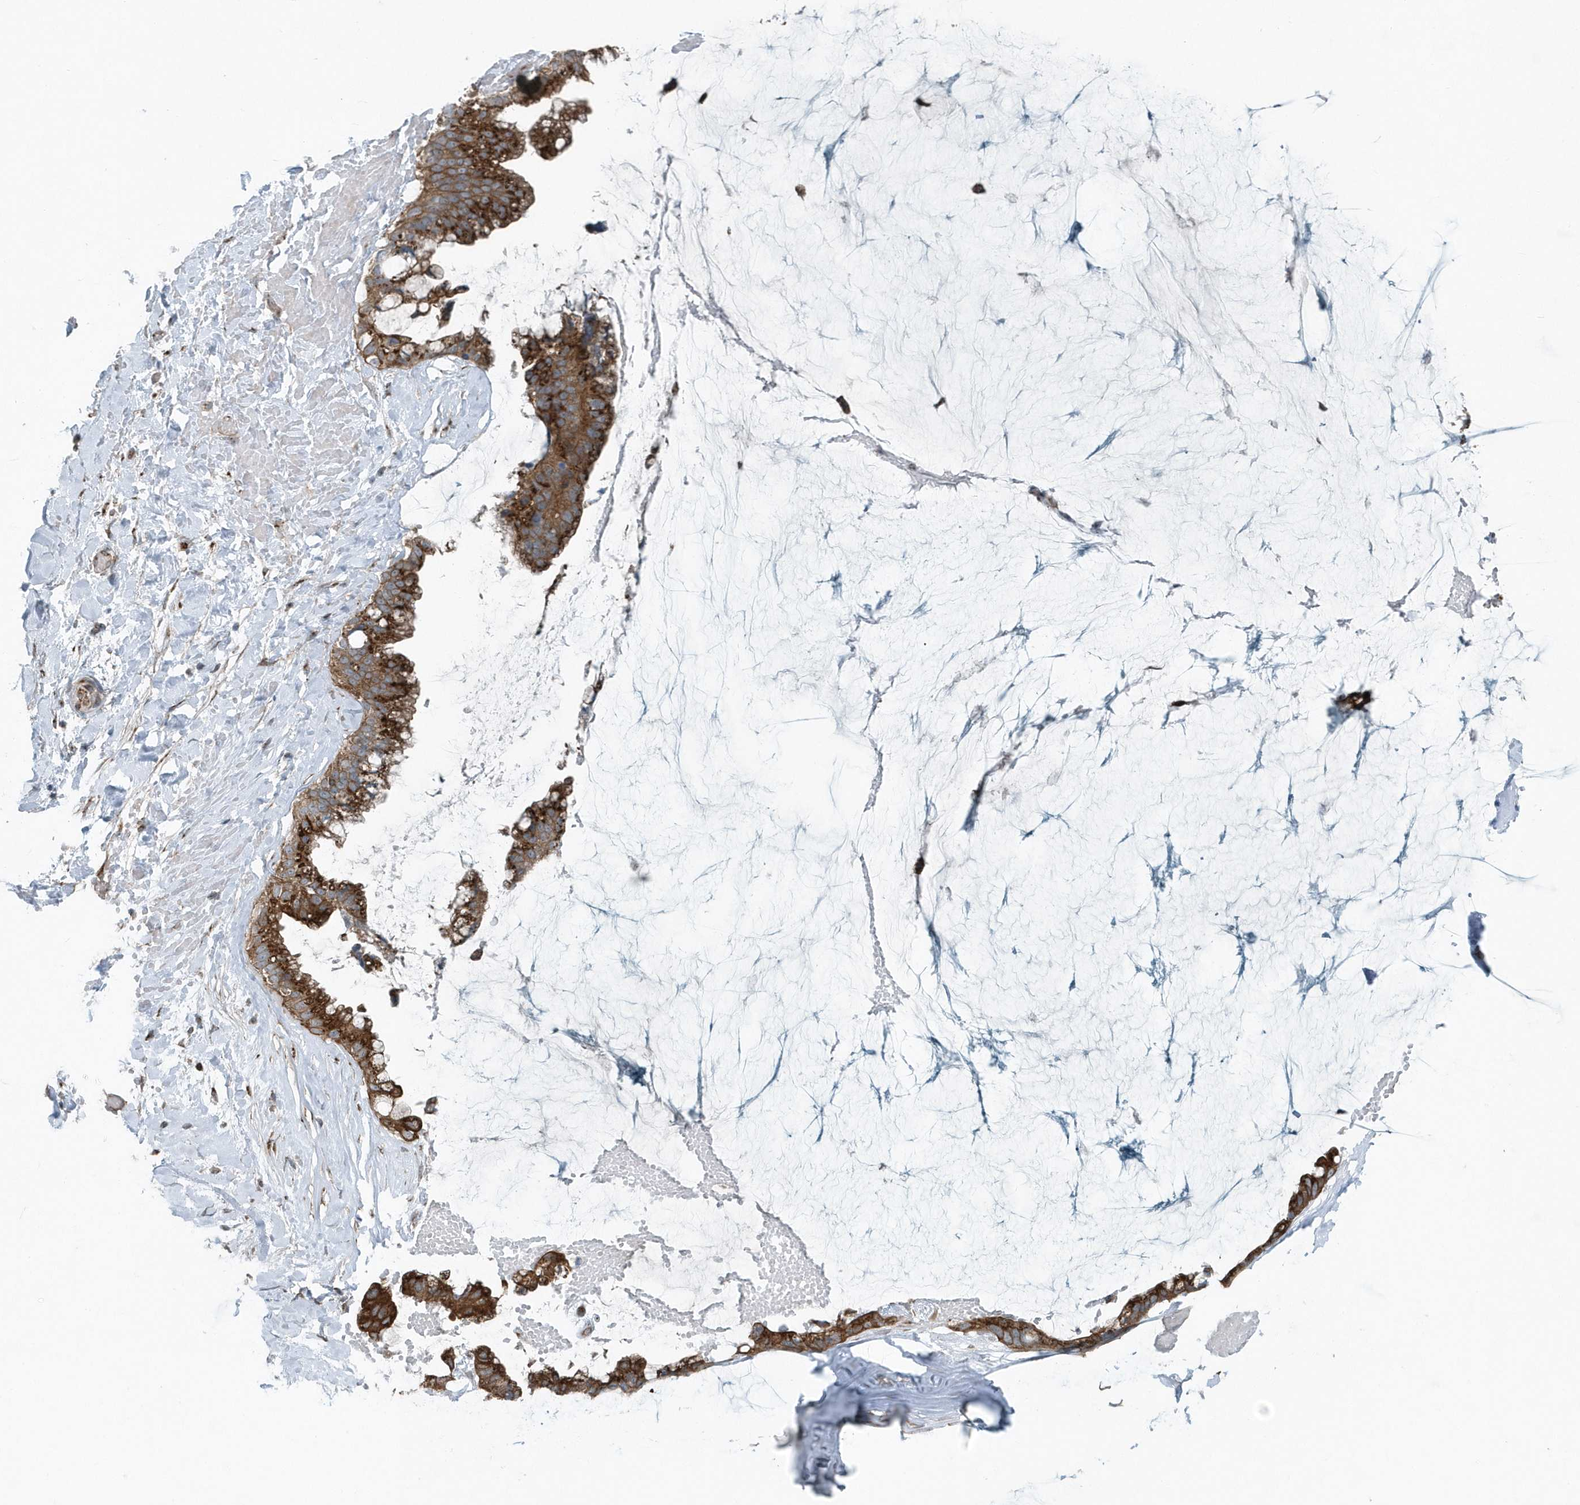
{"staining": {"intensity": "strong", "quantity": ">75%", "location": "cytoplasmic/membranous"}, "tissue": "ovarian cancer", "cell_type": "Tumor cells", "image_type": "cancer", "snomed": [{"axis": "morphology", "description": "Cystadenocarcinoma, mucinous, NOS"}, {"axis": "topography", "description": "Ovary"}], "caption": "Ovarian mucinous cystadenocarcinoma was stained to show a protein in brown. There is high levels of strong cytoplasmic/membranous staining in approximately >75% of tumor cells.", "gene": "GCC2", "patient": {"sex": "female", "age": 39}}